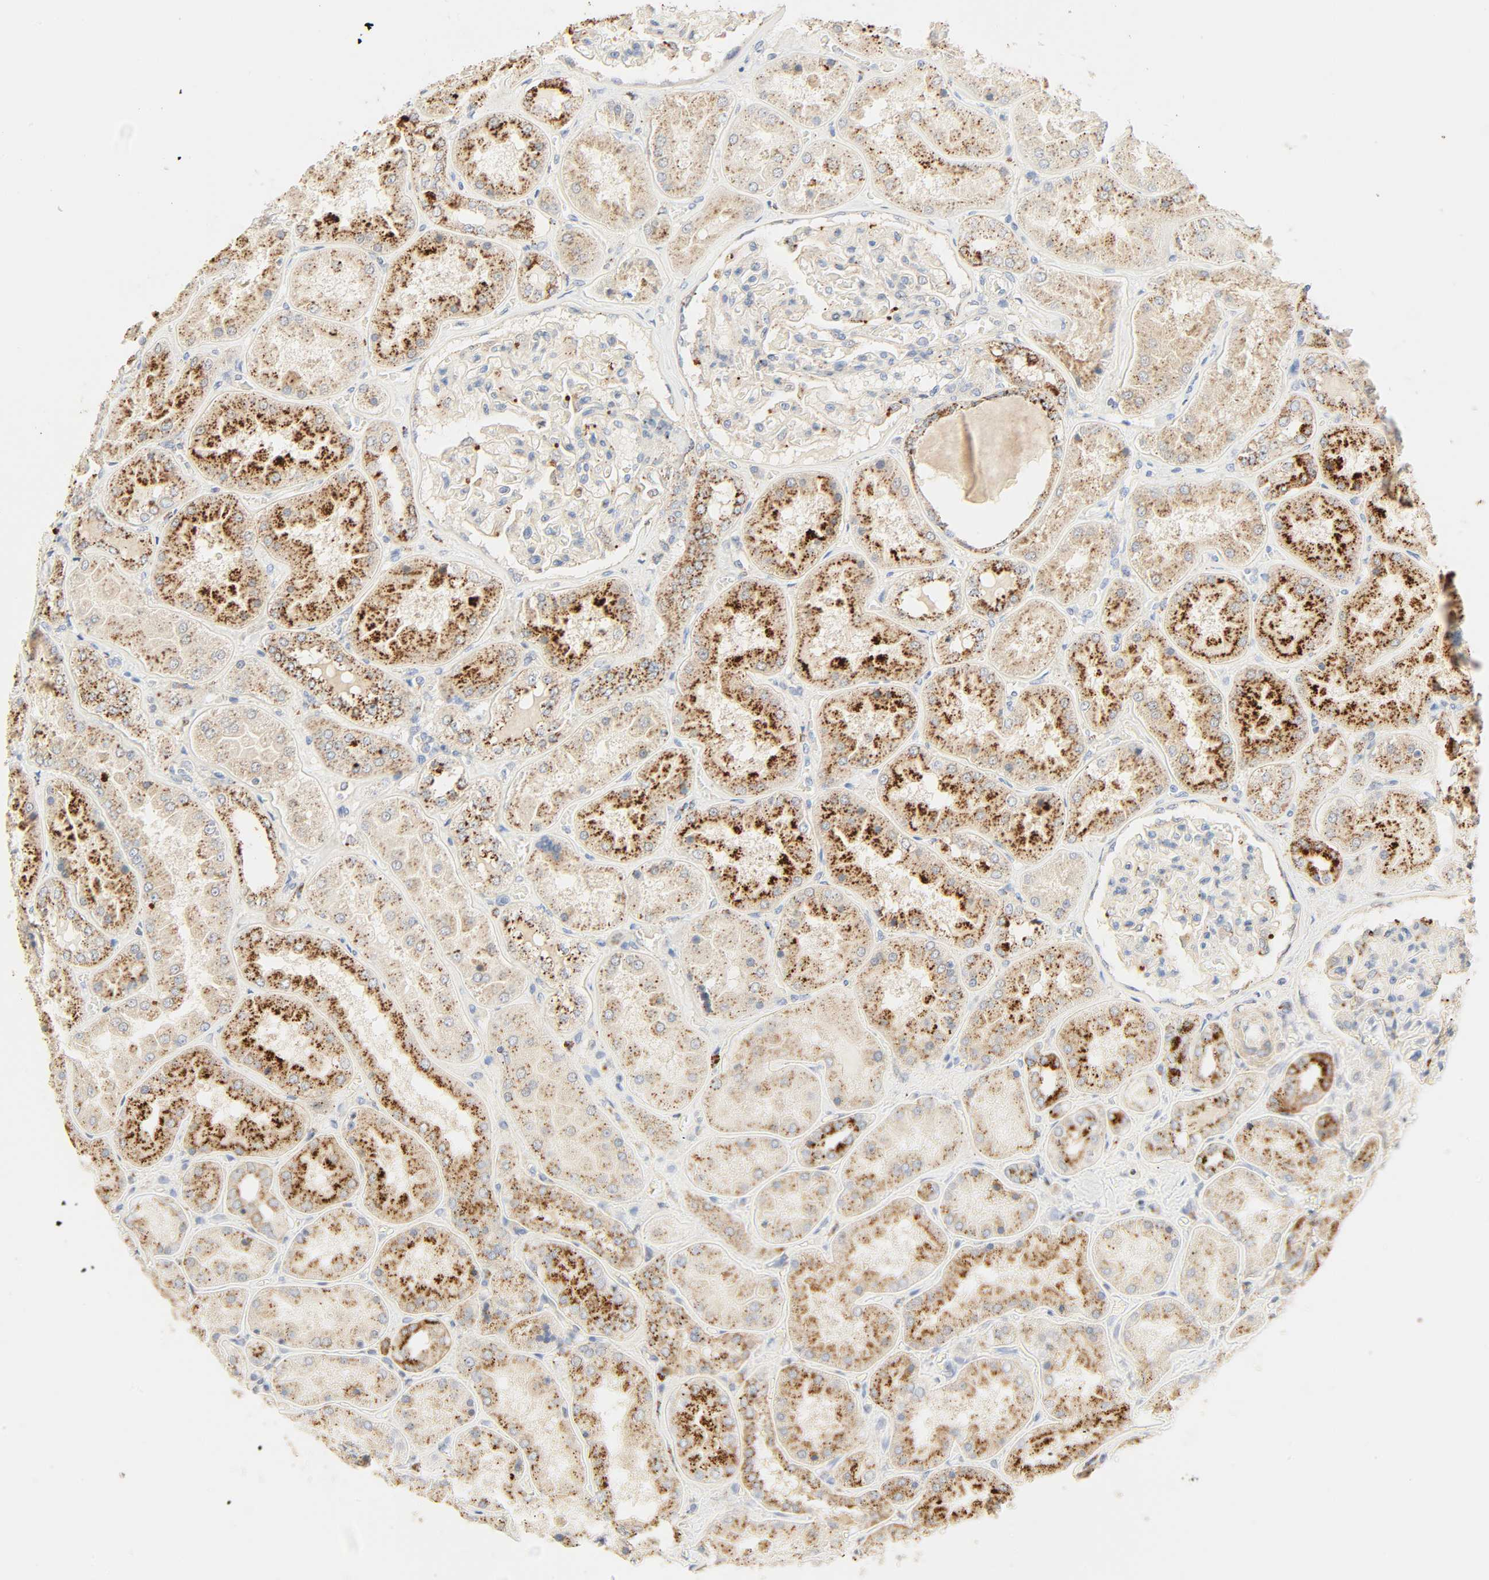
{"staining": {"intensity": "moderate", "quantity": "<25%", "location": "cytoplasmic/membranous"}, "tissue": "kidney", "cell_type": "Cells in glomeruli", "image_type": "normal", "snomed": [{"axis": "morphology", "description": "Normal tissue, NOS"}, {"axis": "topography", "description": "Kidney"}], "caption": "High-power microscopy captured an IHC histopathology image of benign kidney, revealing moderate cytoplasmic/membranous positivity in approximately <25% of cells in glomeruli. (DAB (3,3'-diaminobenzidine) = brown stain, brightfield microscopy at high magnification).", "gene": "CAMK2A", "patient": {"sex": "female", "age": 56}}